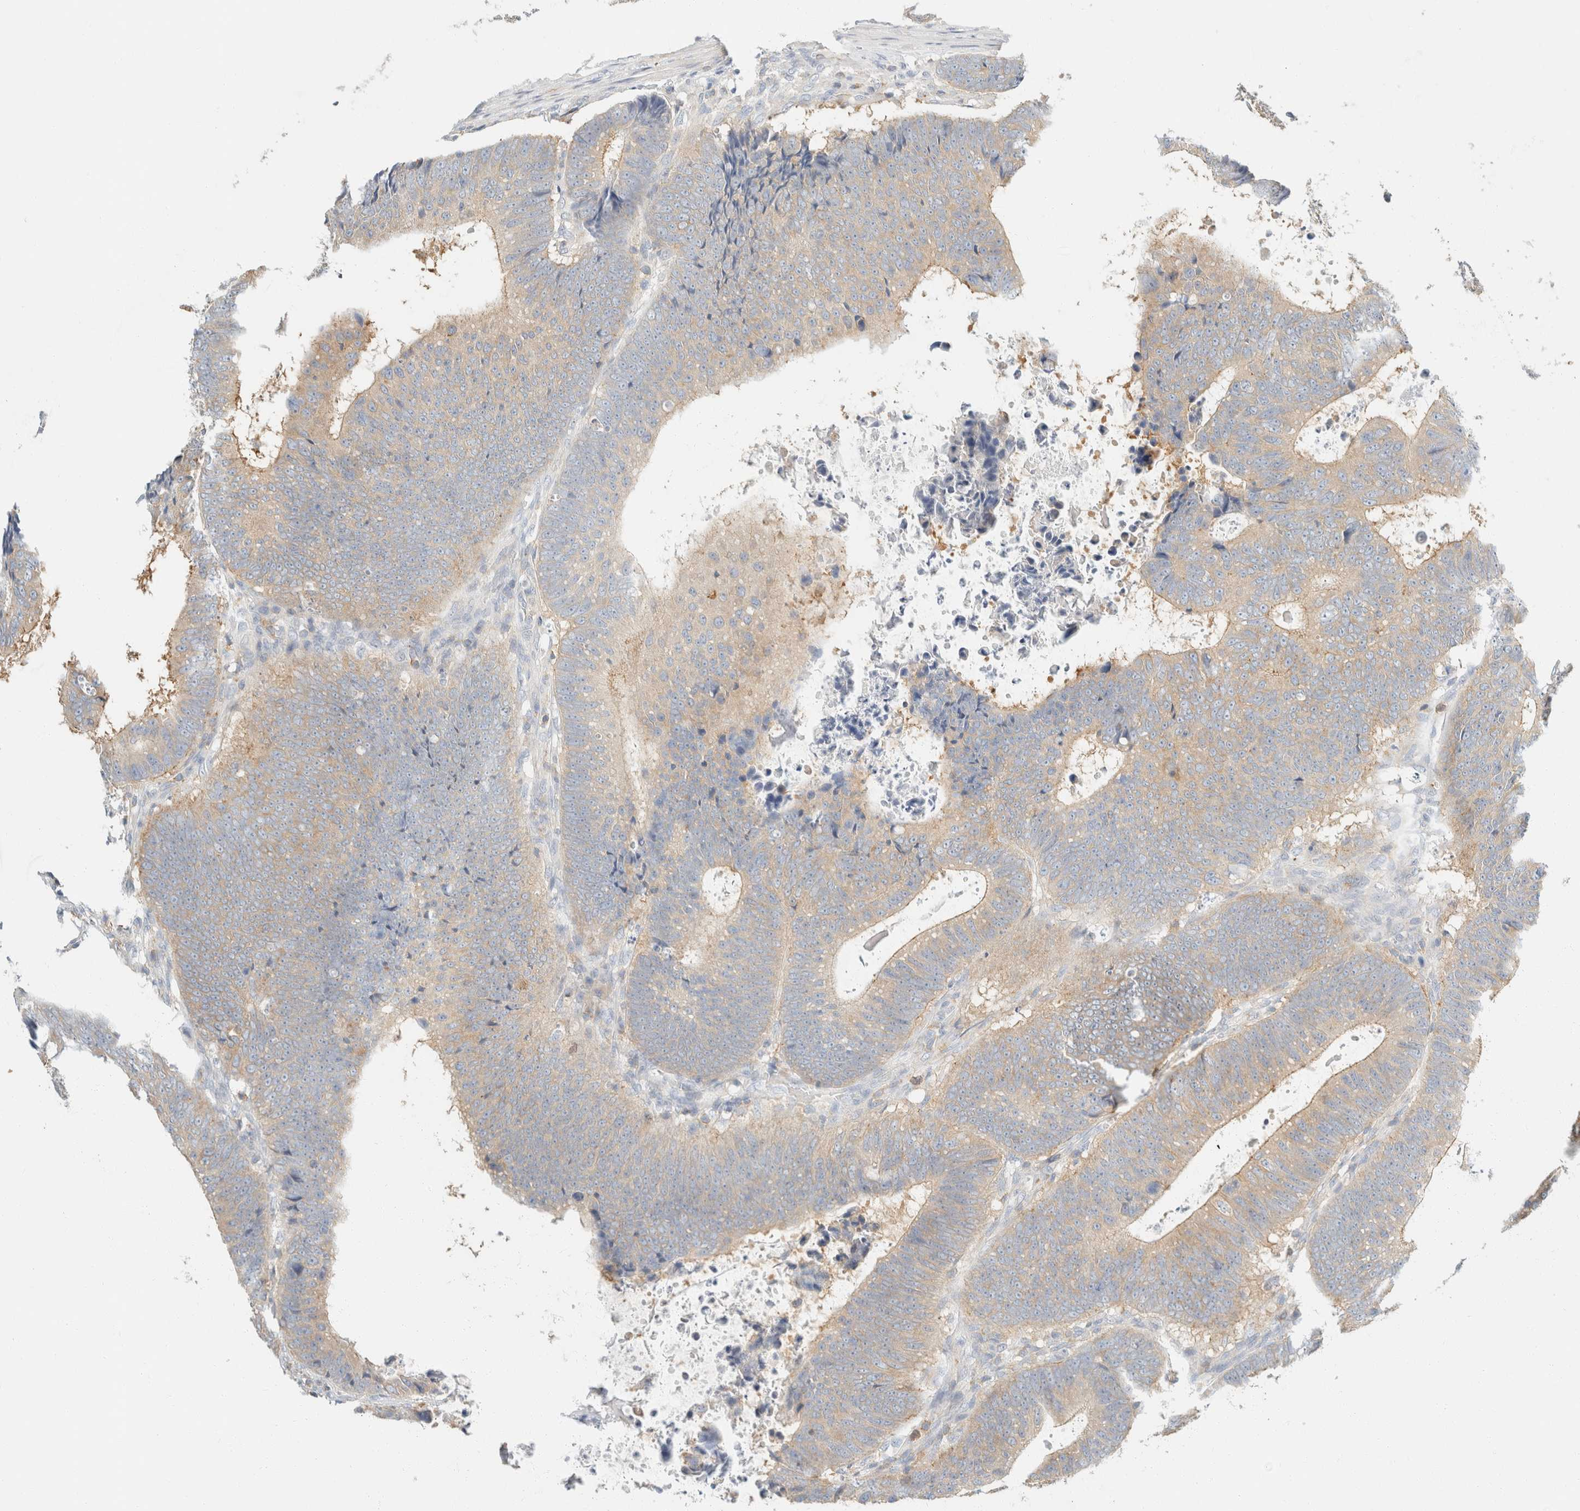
{"staining": {"intensity": "weak", "quantity": "<25%", "location": "cytoplasmic/membranous"}, "tissue": "colorectal cancer", "cell_type": "Tumor cells", "image_type": "cancer", "snomed": [{"axis": "morphology", "description": "Adenocarcinoma, NOS"}, {"axis": "topography", "description": "Colon"}], "caption": "The immunohistochemistry (IHC) photomicrograph has no significant positivity in tumor cells of adenocarcinoma (colorectal) tissue.", "gene": "SH3GLB2", "patient": {"sex": "male", "age": 56}}